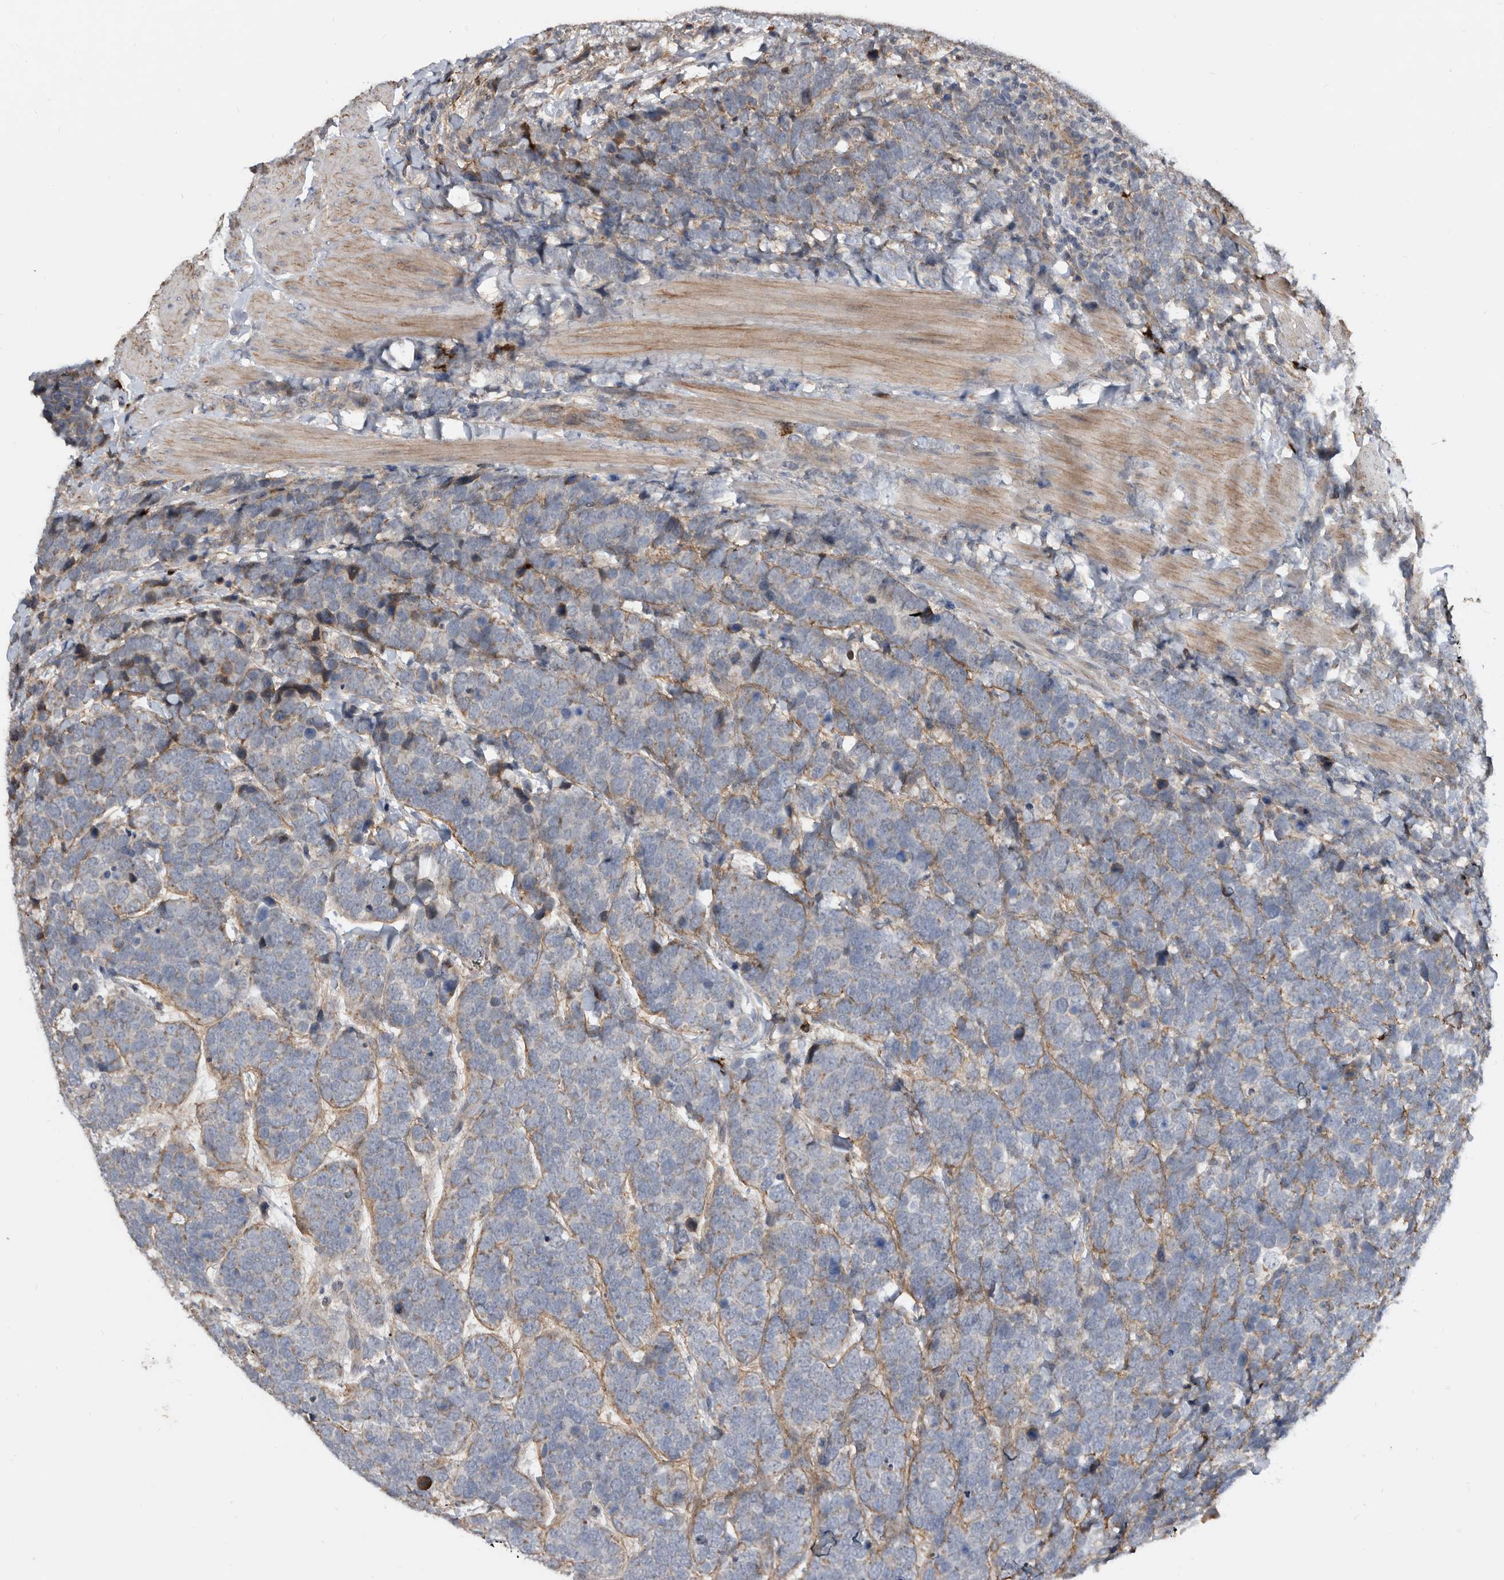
{"staining": {"intensity": "weak", "quantity": "25%-75%", "location": "cytoplasmic/membranous"}, "tissue": "urothelial cancer", "cell_type": "Tumor cells", "image_type": "cancer", "snomed": [{"axis": "morphology", "description": "Urothelial carcinoma, High grade"}, {"axis": "topography", "description": "Urinary bladder"}], "caption": "This histopathology image exhibits urothelial cancer stained with immunohistochemistry (IHC) to label a protein in brown. The cytoplasmic/membranous of tumor cells show weak positivity for the protein. Nuclei are counter-stained blue.", "gene": "PI15", "patient": {"sex": "female", "age": 82}}